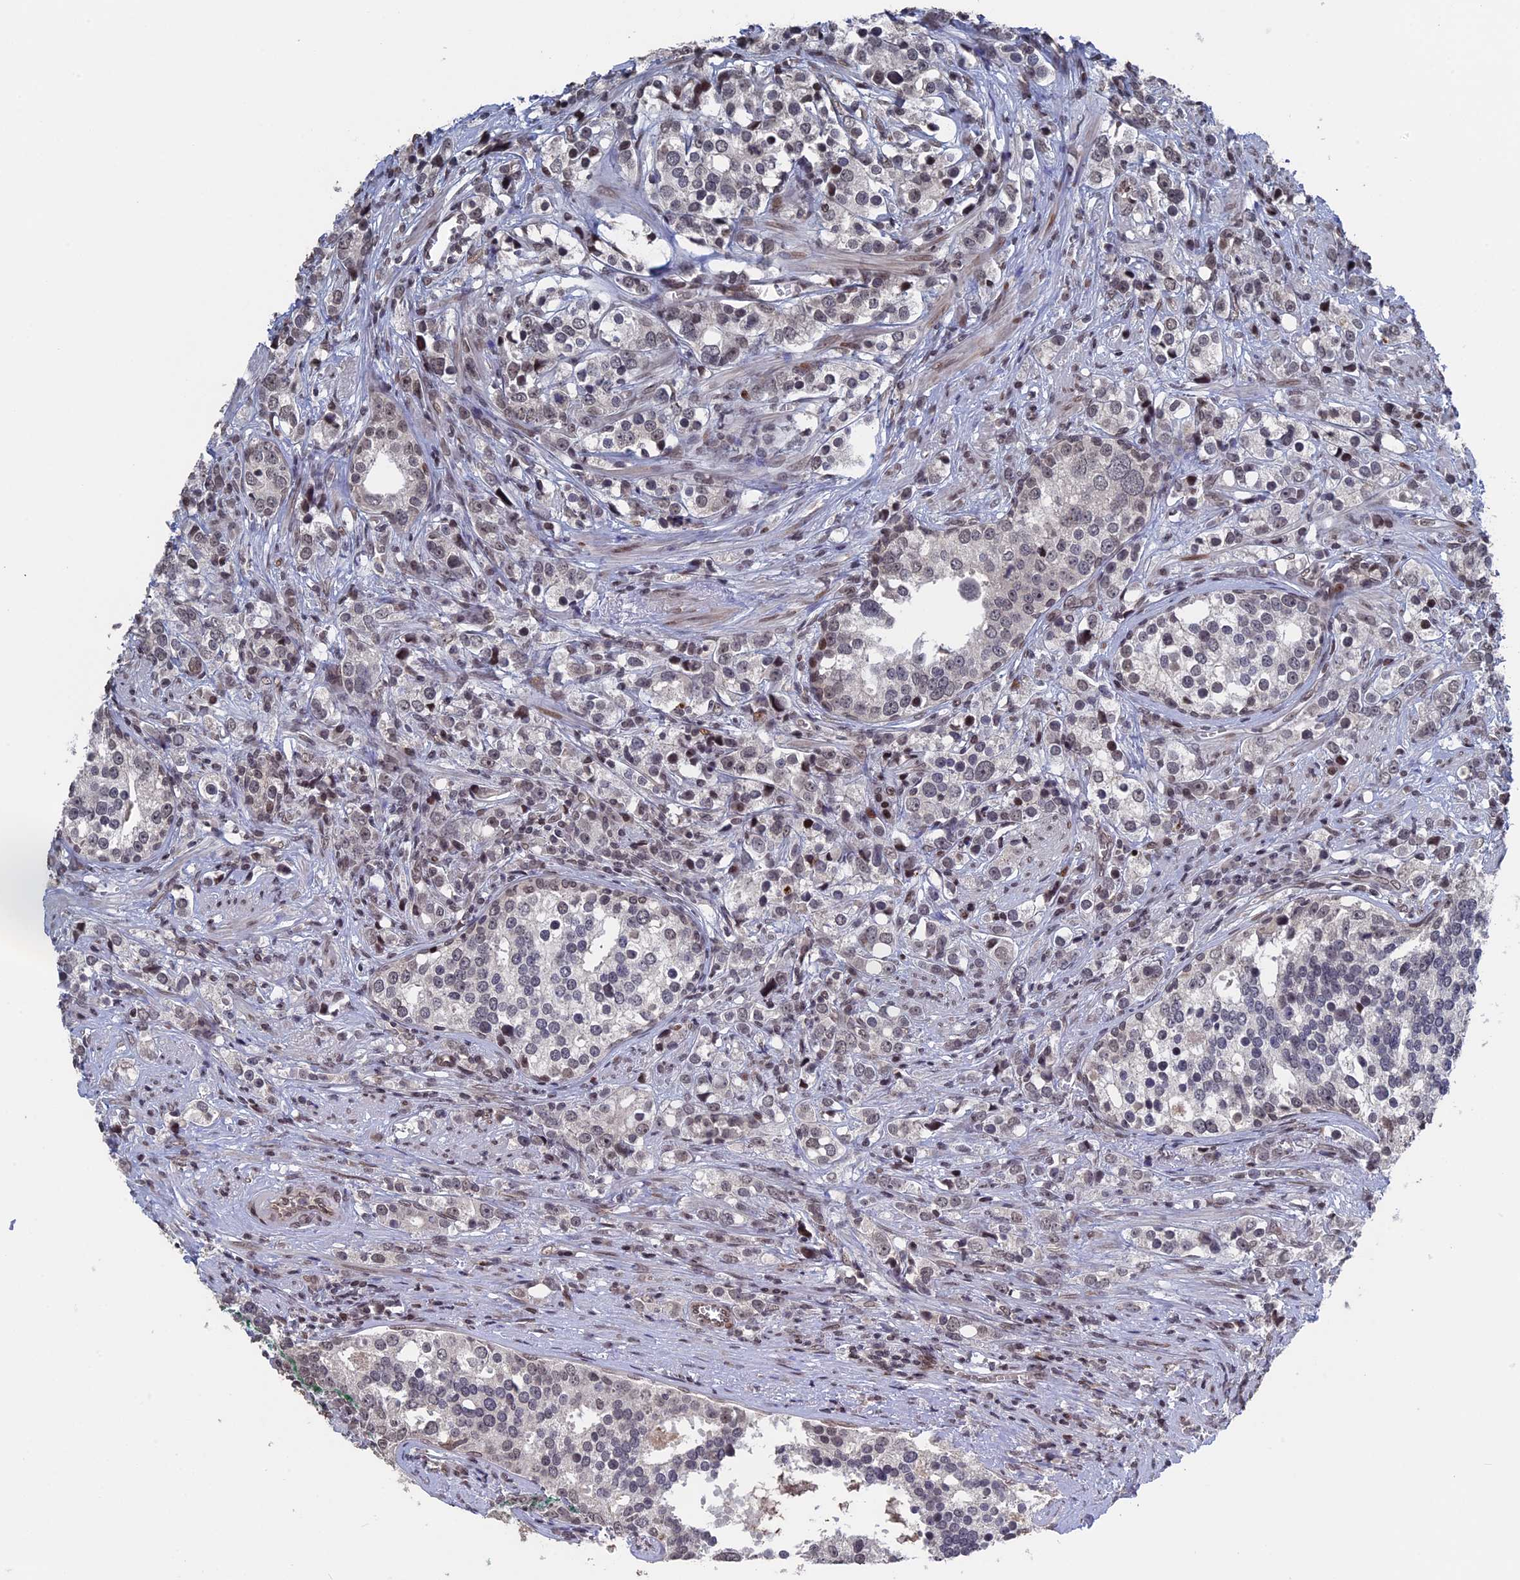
{"staining": {"intensity": "weak", "quantity": "25%-75%", "location": "nuclear"}, "tissue": "prostate cancer", "cell_type": "Tumor cells", "image_type": "cancer", "snomed": [{"axis": "morphology", "description": "Adenocarcinoma, High grade"}, {"axis": "topography", "description": "Prostate"}], "caption": "Protein expression analysis of prostate high-grade adenocarcinoma demonstrates weak nuclear expression in about 25%-75% of tumor cells.", "gene": "NR2C2AP", "patient": {"sex": "male", "age": 71}}